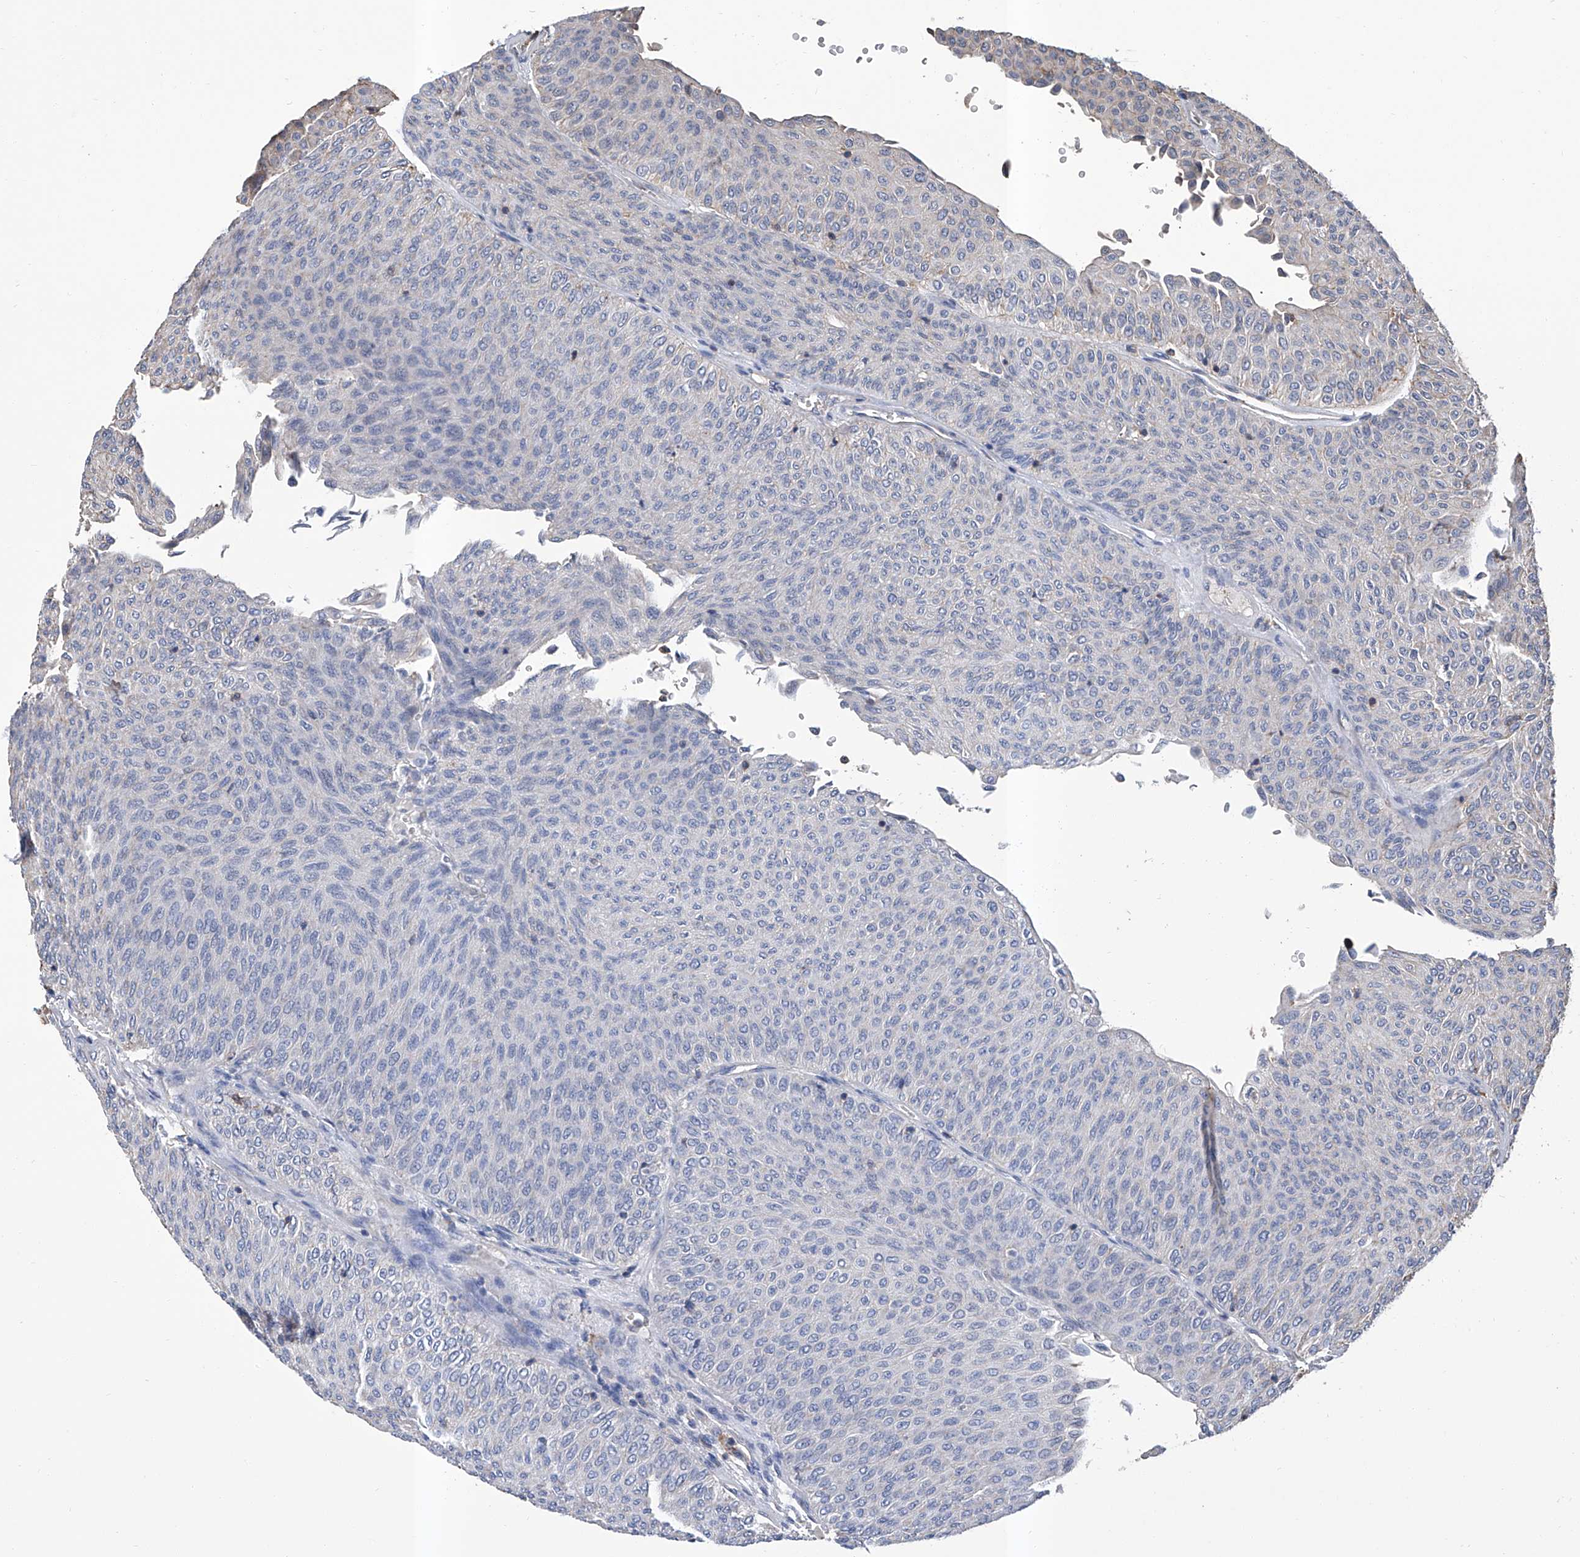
{"staining": {"intensity": "negative", "quantity": "none", "location": "none"}, "tissue": "urothelial cancer", "cell_type": "Tumor cells", "image_type": "cancer", "snomed": [{"axis": "morphology", "description": "Urothelial carcinoma, Low grade"}, {"axis": "topography", "description": "Urinary bladder"}], "caption": "This is a micrograph of immunohistochemistry staining of low-grade urothelial carcinoma, which shows no positivity in tumor cells.", "gene": "GPT", "patient": {"sex": "male", "age": 78}}